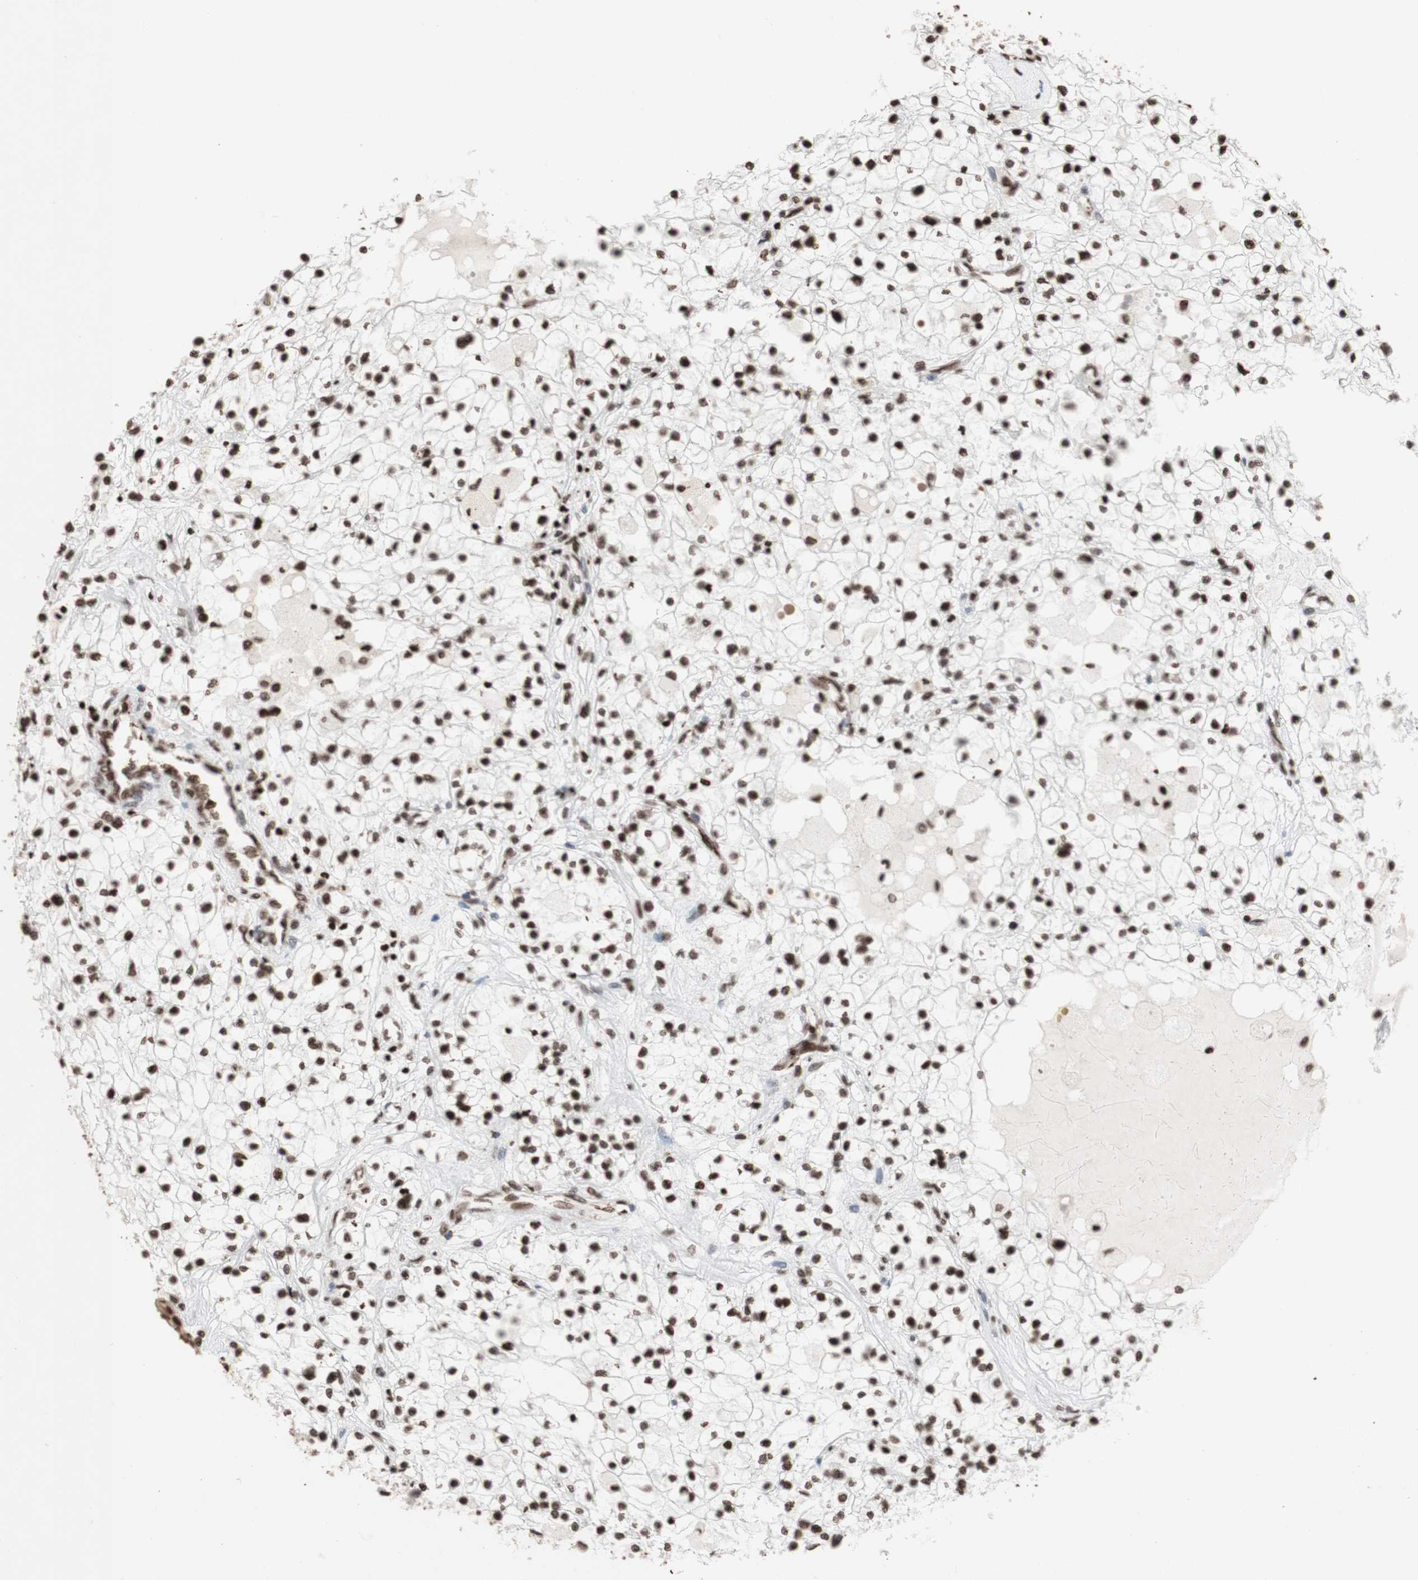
{"staining": {"intensity": "strong", "quantity": ">75%", "location": "nuclear"}, "tissue": "renal cancer", "cell_type": "Tumor cells", "image_type": "cancer", "snomed": [{"axis": "morphology", "description": "Adenocarcinoma, NOS"}, {"axis": "topography", "description": "Kidney"}], "caption": "This is an image of immunohistochemistry (IHC) staining of renal adenocarcinoma, which shows strong staining in the nuclear of tumor cells.", "gene": "NCAPD2", "patient": {"sex": "male", "age": 68}}